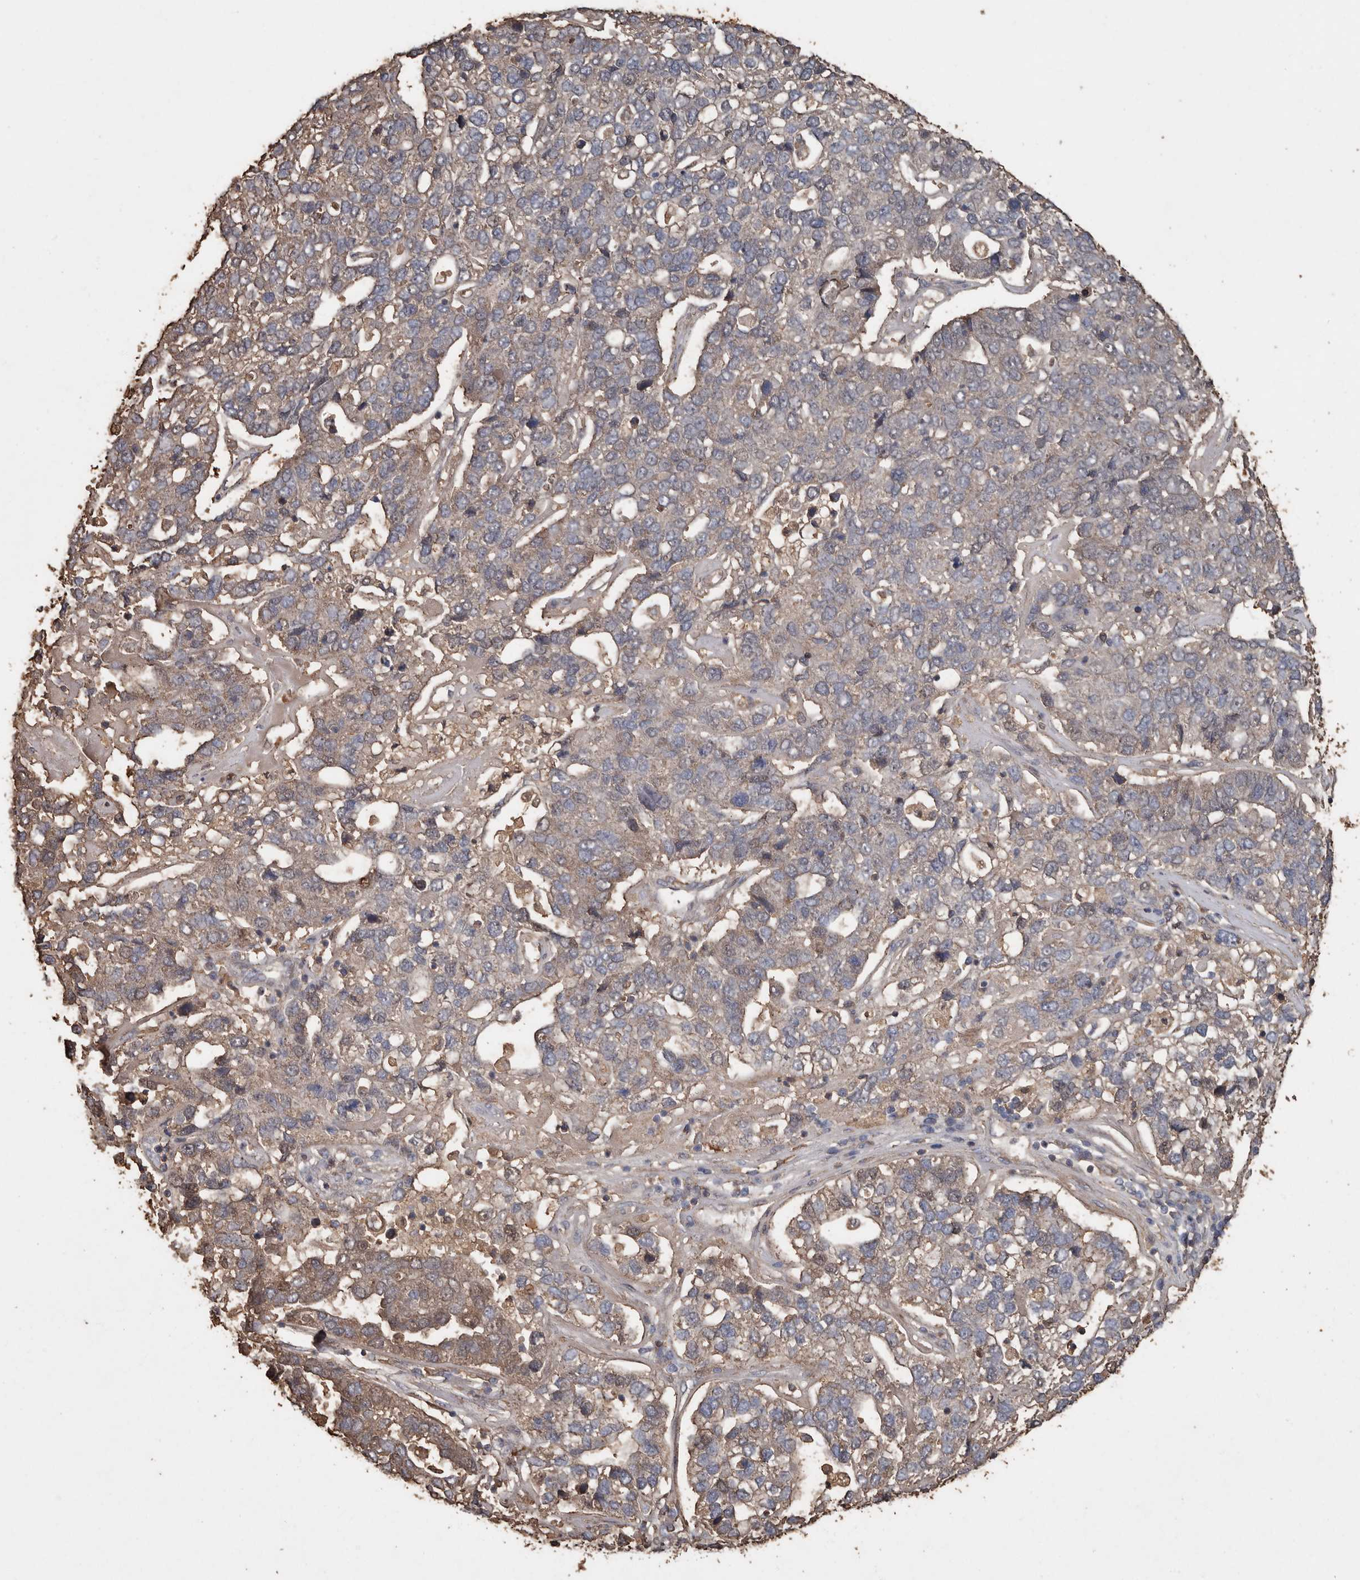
{"staining": {"intensity": "weak", "quantity": "<25%", "location": "cytoplasmic/membranous"}, "tissue": "pancreatic cancer", "cell_type": "Tumor cells", "image_type": "cancer", "snomed": [{"axis": "morphology", "description": "Adenocarcinoma, NOS"}, {"axis": "topography", "description": "Pancreas"}], "caption": "The IHC histopathology image has no significant positivity in tumor cells of adenocarcinoma (pancreatic) tissue.", "gene": "RANBP17", "patient": {"sex": "female", "age": 61}}